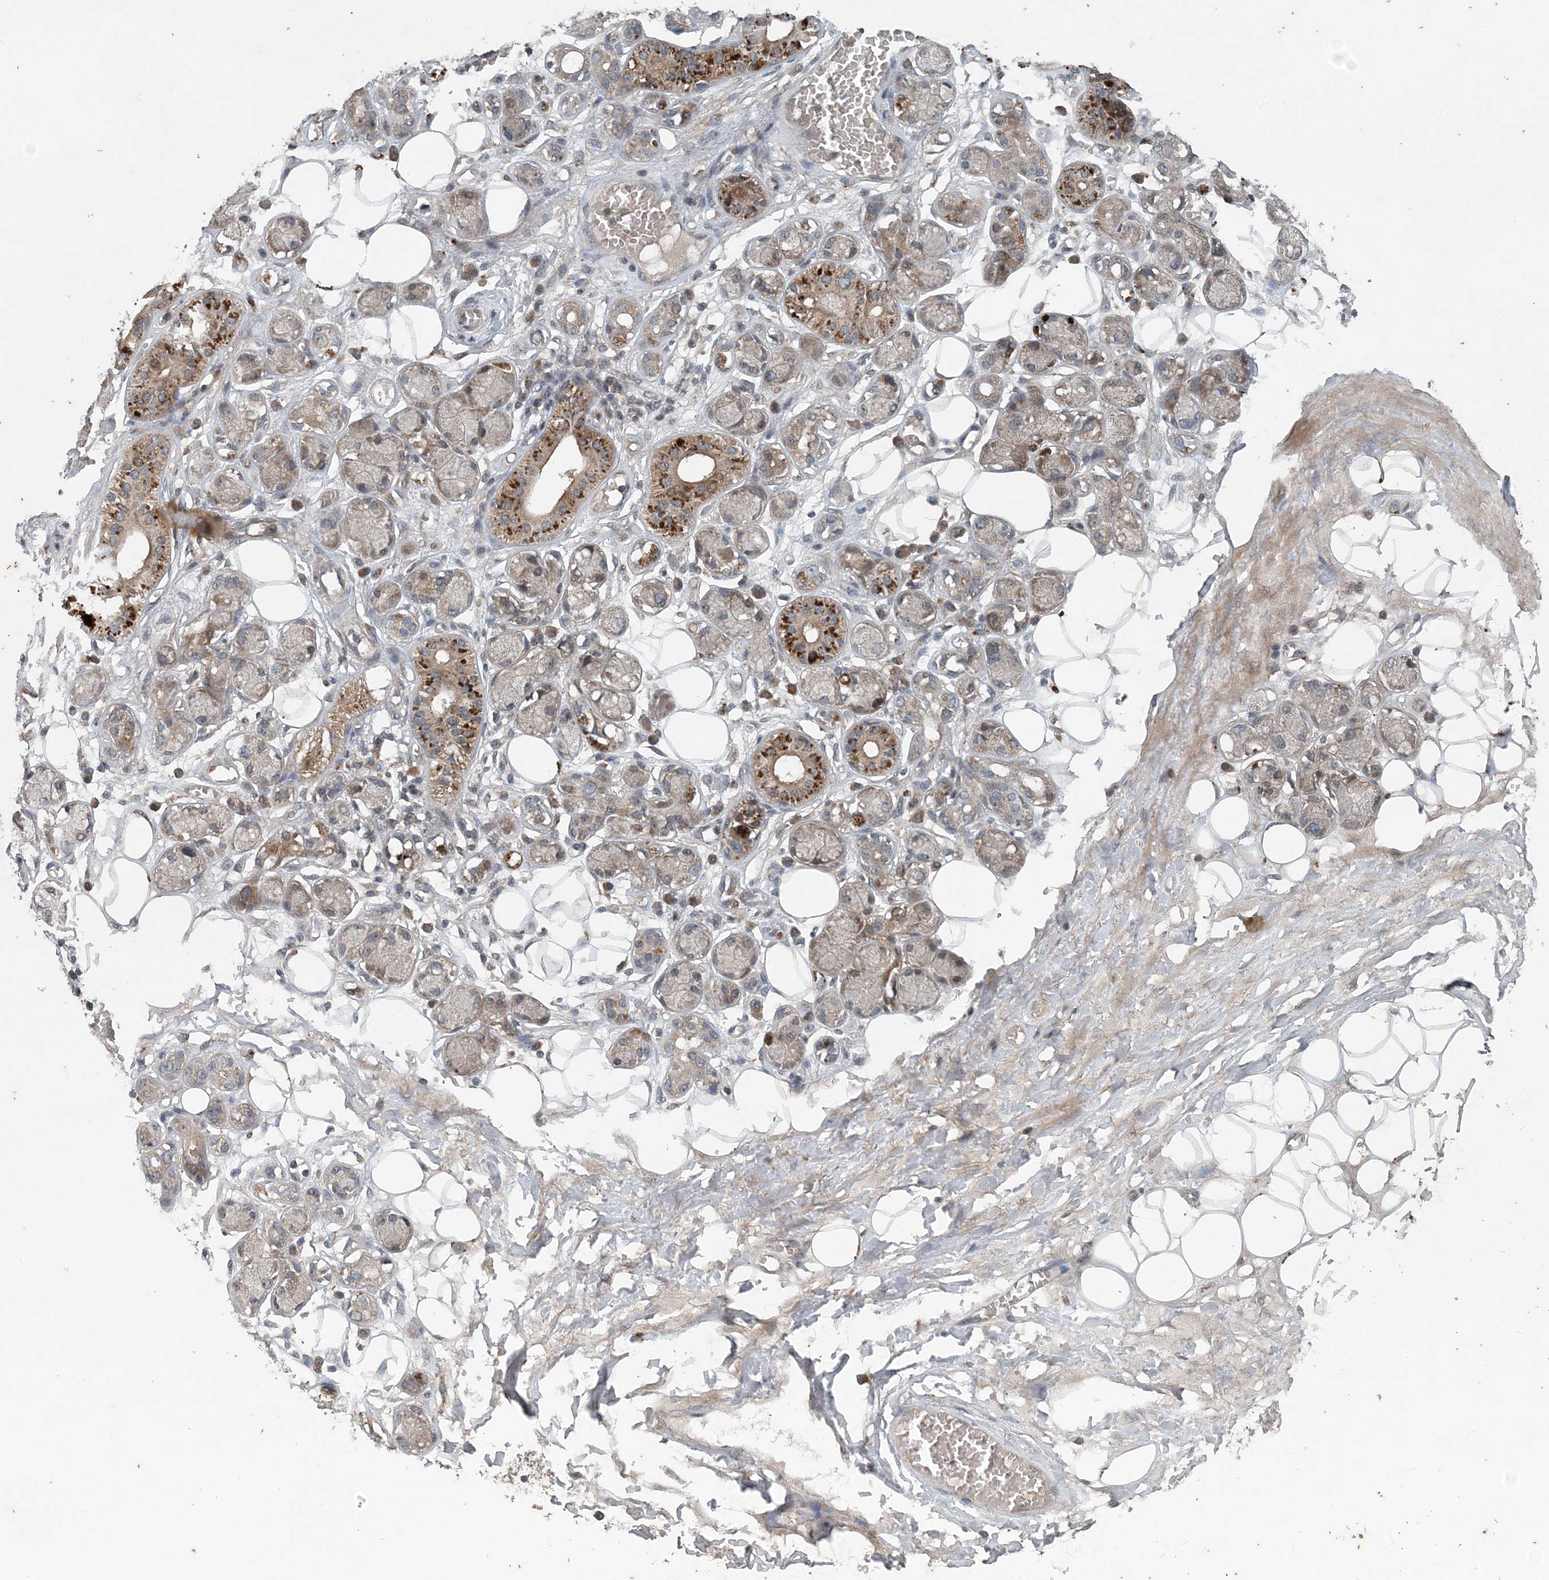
{"staining": {"intensity": "negative", "quantity": "none", "location": "none"}, "tissue": "adipose tissue", "cell_type": "Adipocytes", "image_type": "normal", "snomed": [{"axis": "morphology", "description": "Normal tissue, NOS"}, {"axis": "morphology", "description": "Inflammation, NOS"}, {"axis": "topography", "description": "Salivary gland"}, {"axis": "topography", "description": "Peripheral nerve tissue"}], "caption": "The image shows no significant positivity in adipocytes of adipose tissue. Nuclei are stained in blue.", "gene": "MYO9B", "patient": {"sex": "female", "age": 75}}